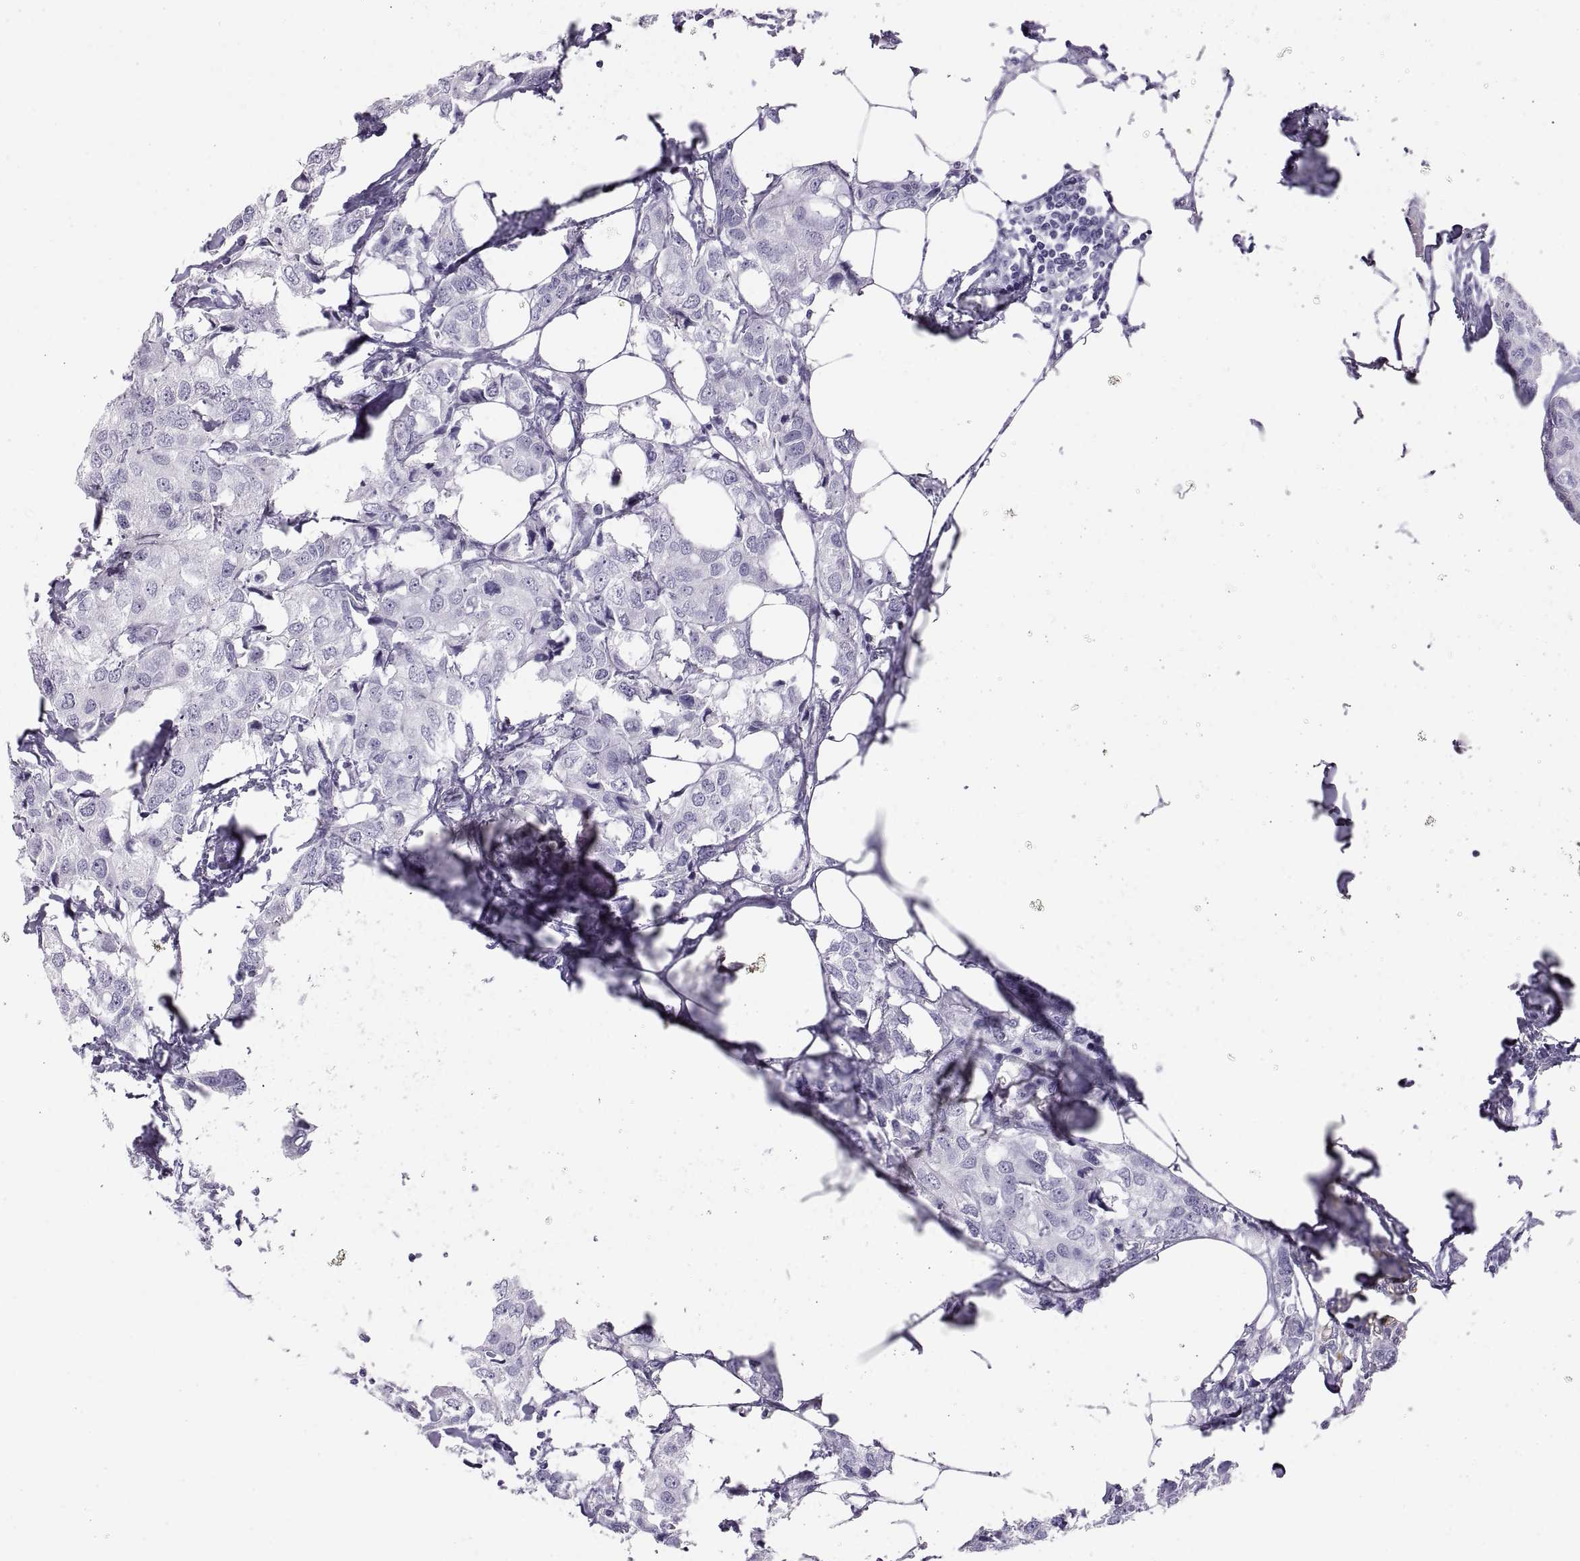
{"staining": {"intensity": "negative", "quantity": "none", "location": "none"}, "tissue": "breast cancer", "cell_type": "Tumor cells", "image_type": "cancer", "snomed": [{"axis": "morphology", "description": "Duct carcinoma"}, {"axis": "topography", "description": "Breast"}], "caption": "Immunohistochemical staining of breast cancer (intraductal carcinoma) shows no significant positivity in tumor cells.", "gene": "SEMG1", "patient": {"sex": "female", "age": 80}}